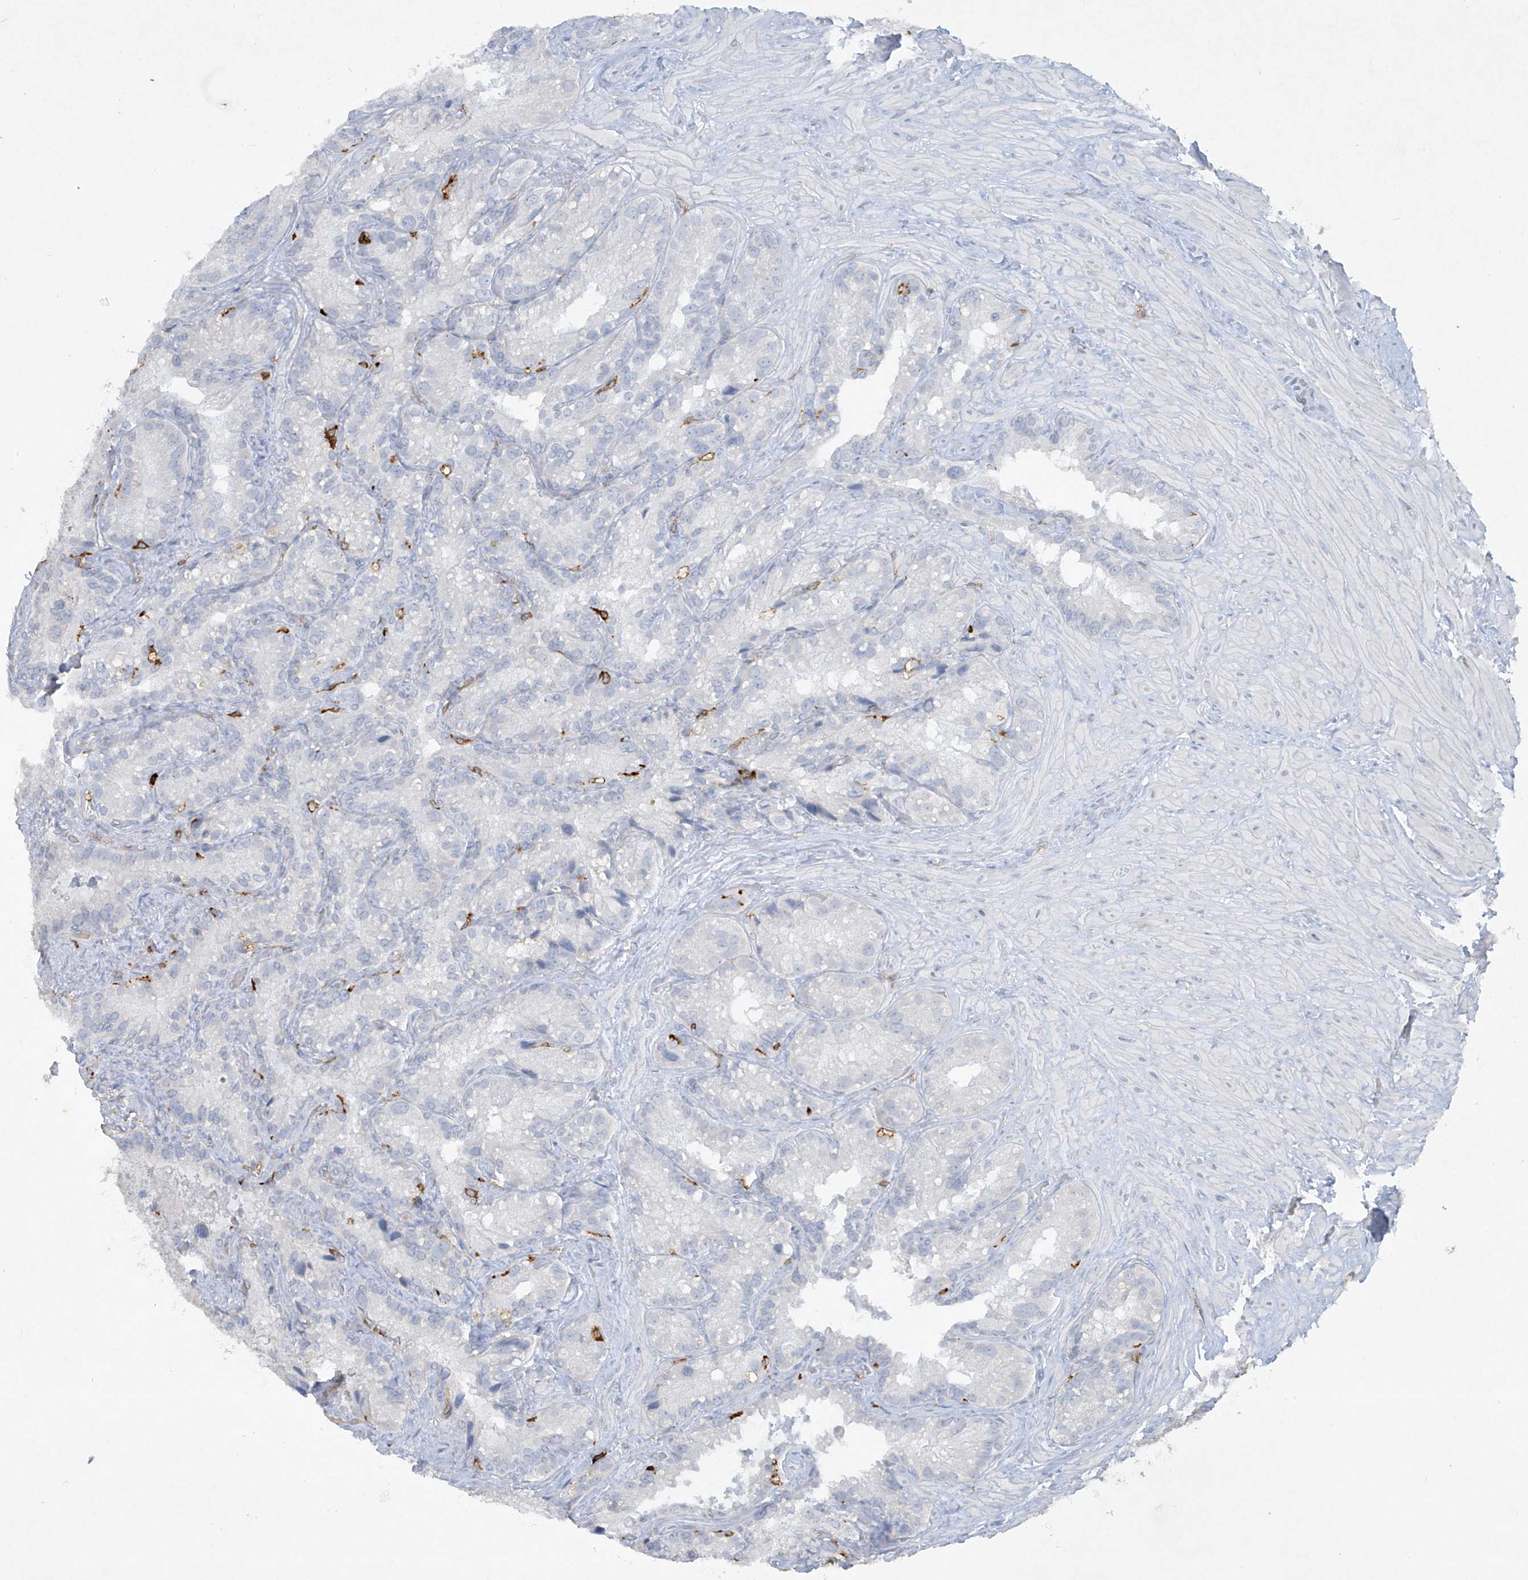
{"staining": {"intensity": "negative", "quantity": "none", "location": "none"}, "tissue": "seminal vesicle", "cell_type": "Glandular cells", "image_type": "normal", "snomed": [{"axis": "morphology", "description": "Normal tissue, NOS"}, {"axis": "topography", "description": "Prostate"}, {"axis": "topography", "description": "Seminal veicle"}], "caption": "High power microscopy micrograph of an IHC histopathology image of unremarkable seminal vesicle, revealing no significant positivity in glandular cells.", "gene": "FCGR3A", "patient": {"sex": "male", "age": 68}}